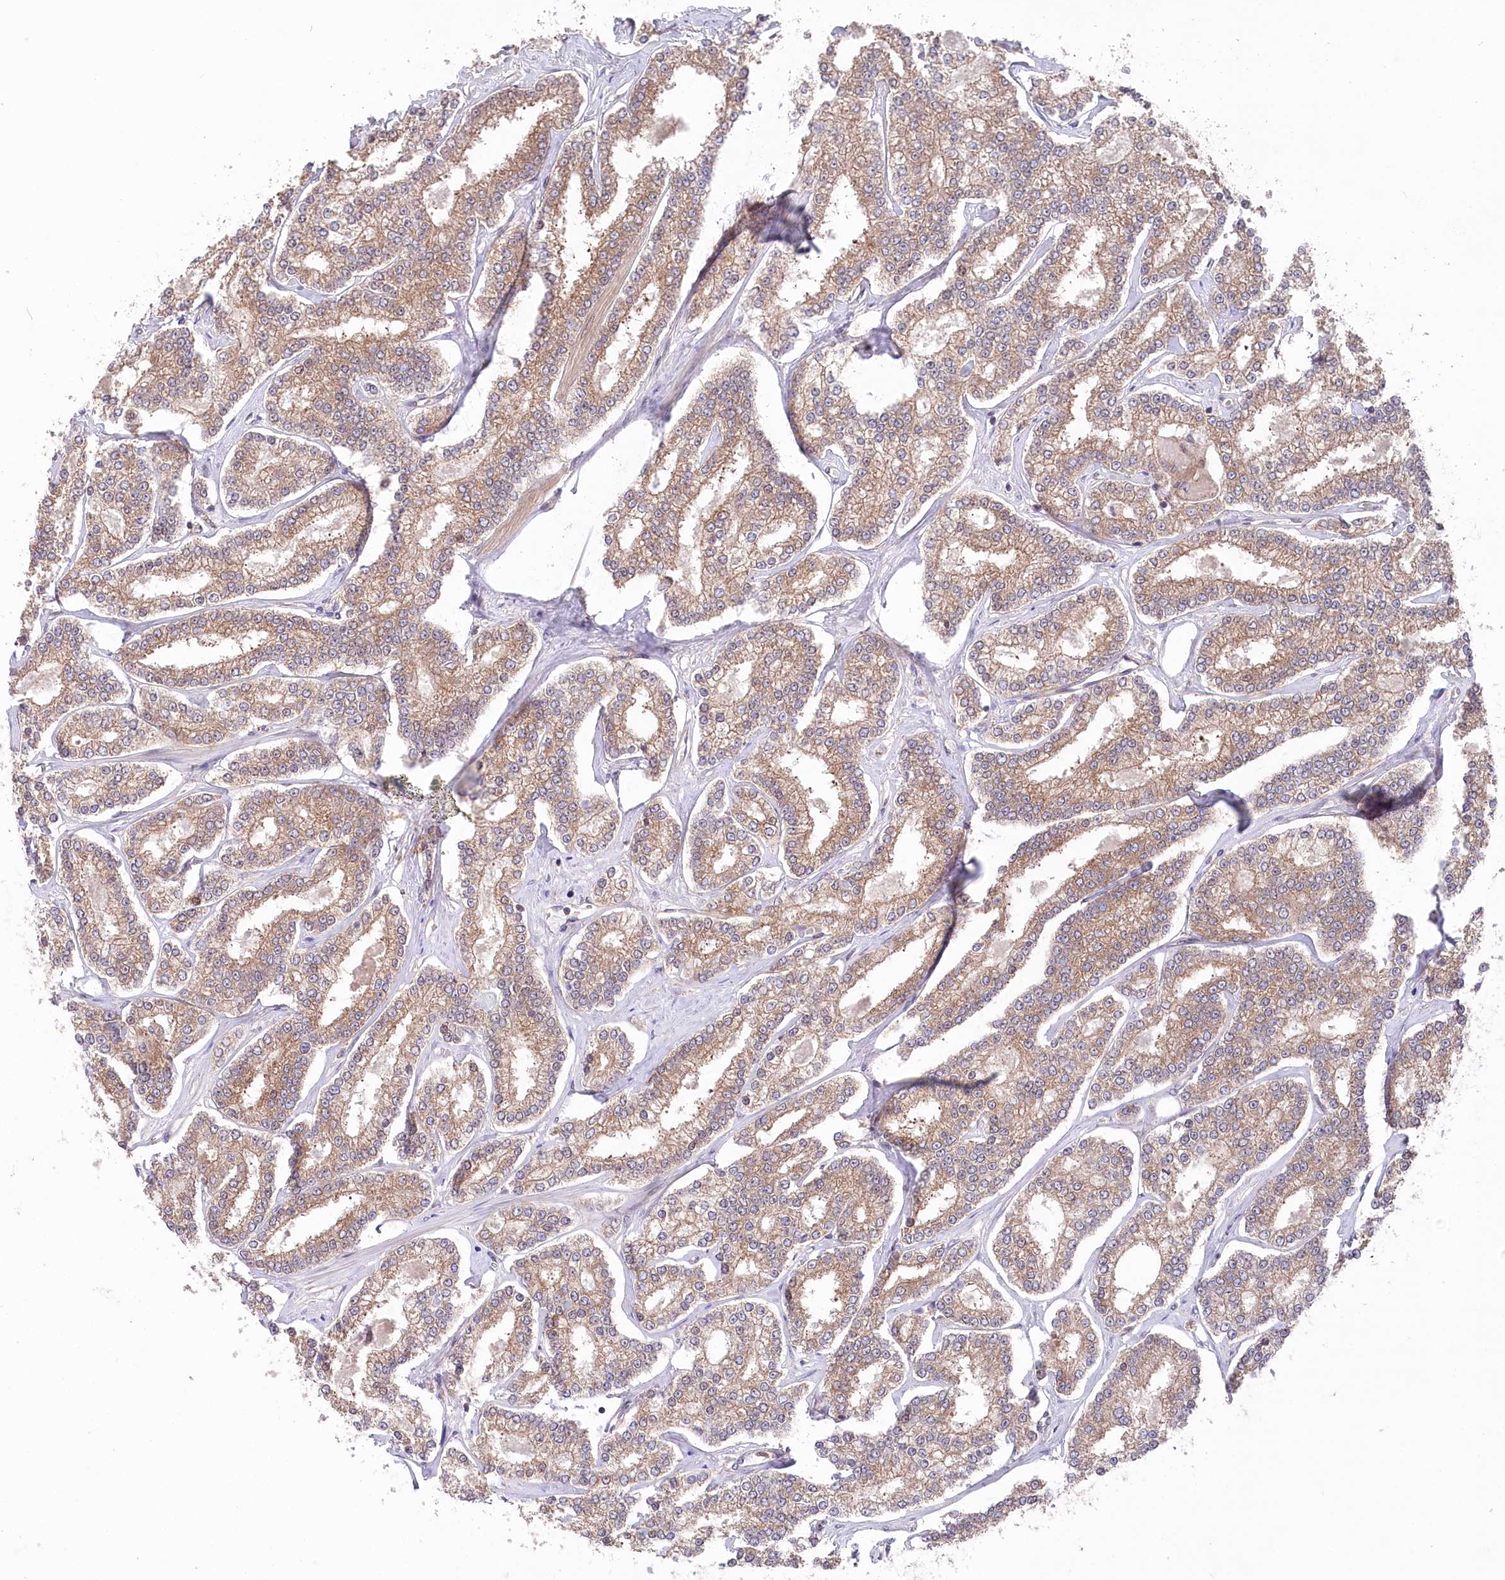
{"staining": {"intensity": "weak", "quantity": ">75%", "location": "cytoplasmic/membranous"}, "tissue": "prostate cancer", "cell_type": "Tumor cells", "image_type": "cancer", "snomed": [{"axis": "morphology", "description": "Normal tissue, NOS"}, {"axis": "morphology", "description": "Adenocarcinoma, High grade"}, {"axis": "topography", "description": "Prostate"}], "caption": "Prostate cancer (adenocarcinoma (high-grade)) stained with a protein marker exhibits weak staining in tumor cells.", "gene": "PPP1R21", "patient": {"sex": "male", "age": 83}}